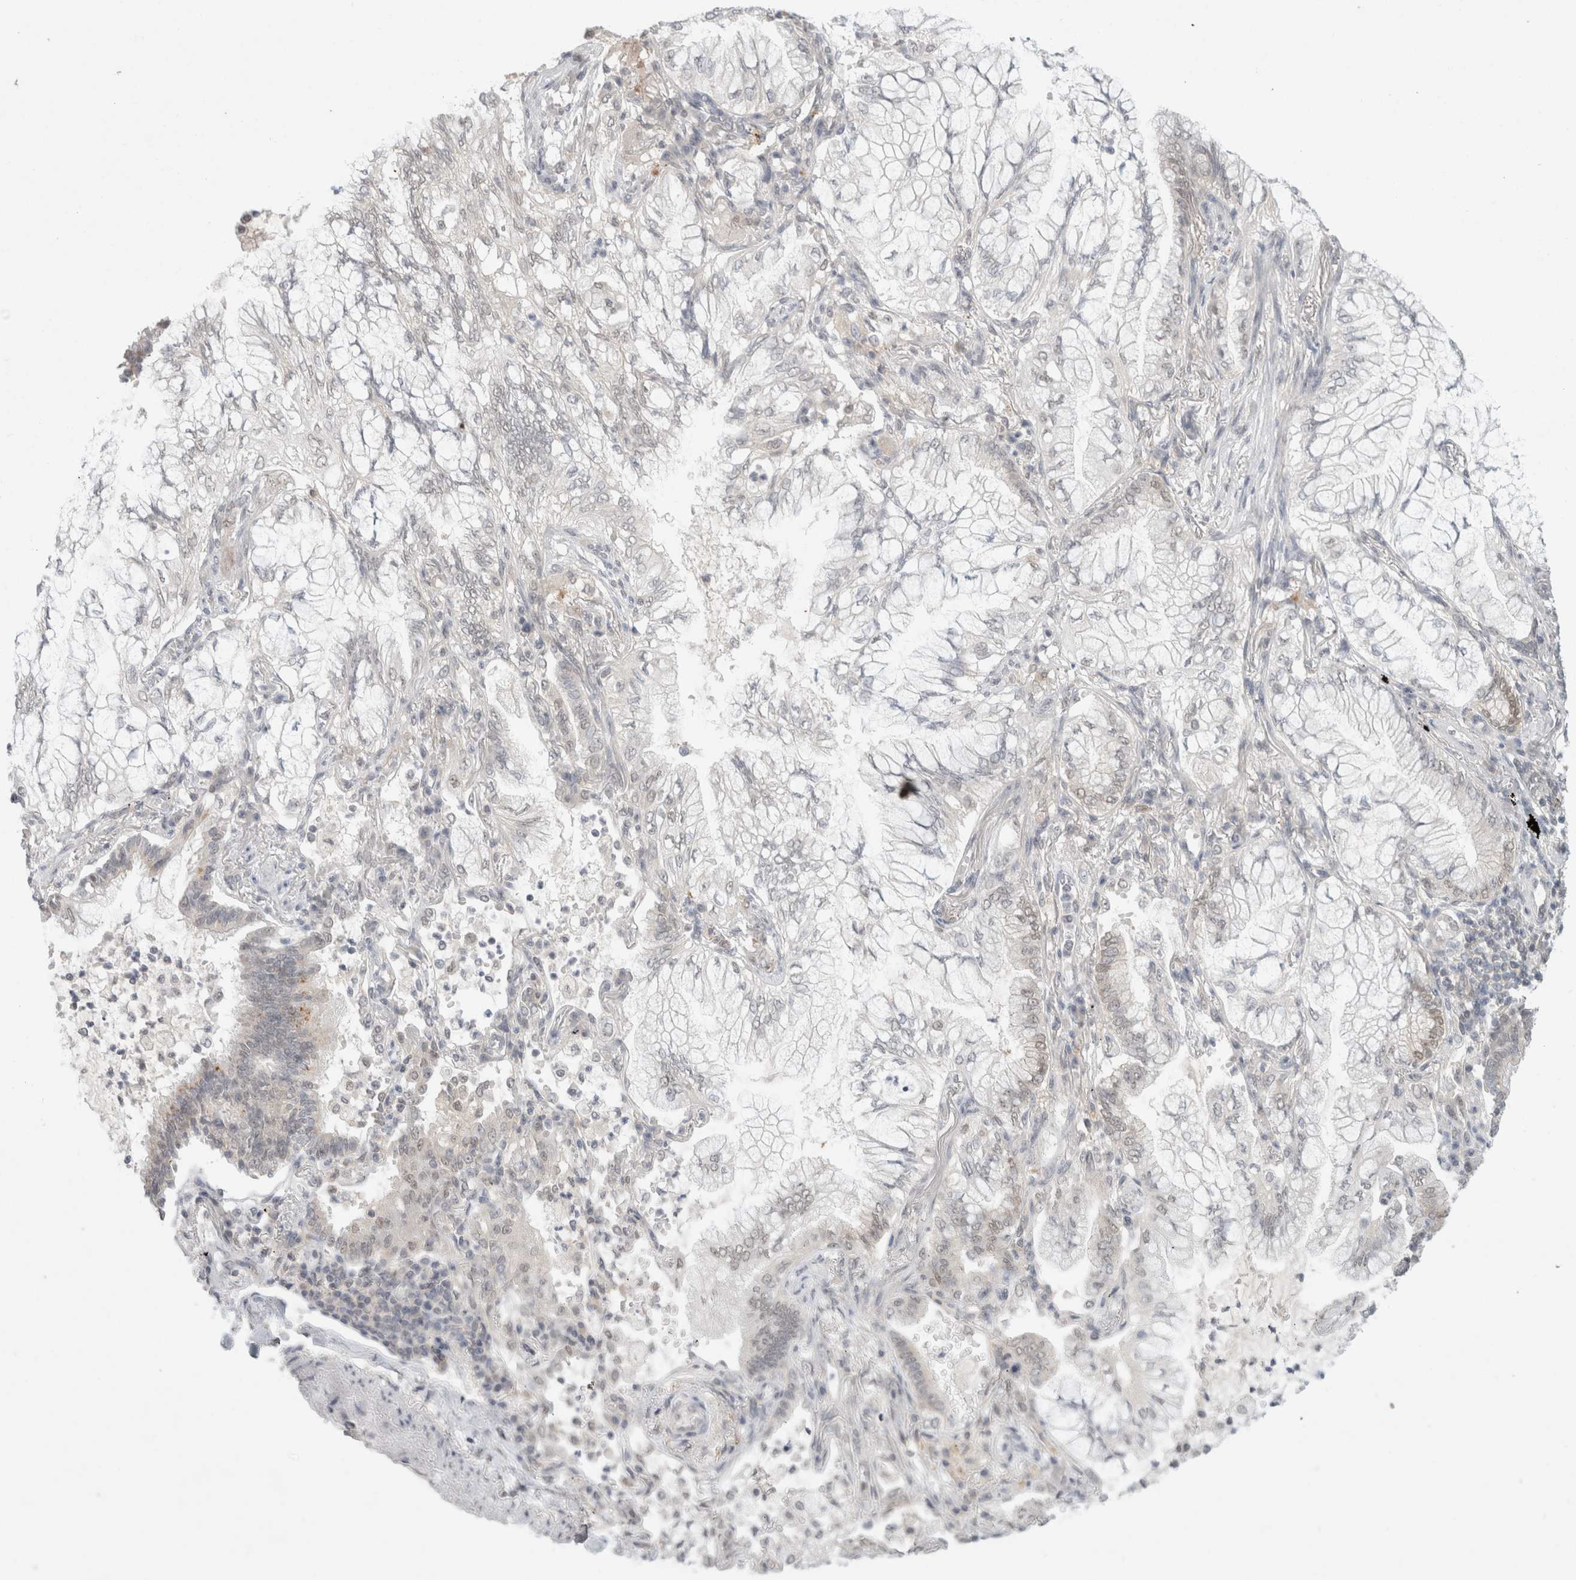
{"staining": {"intensity": "negative", "quantity": "none", "location": "none"}, "tissue": "lung cancer", "cell_type": "Tumor cells", "image_type": "cancer", "snomed": [{"axis": "morphology", "description": "Adenocarcinoma, NOS"}, {"axis": "topography", "description": "Lung"}], "caption": "Immunohistochemical staining of human lung adenocarcinoma demonstrates no significant positivity in tumor cells.", "gene": "FBXO42", "patient": {"sex": "female", "age": 70}}